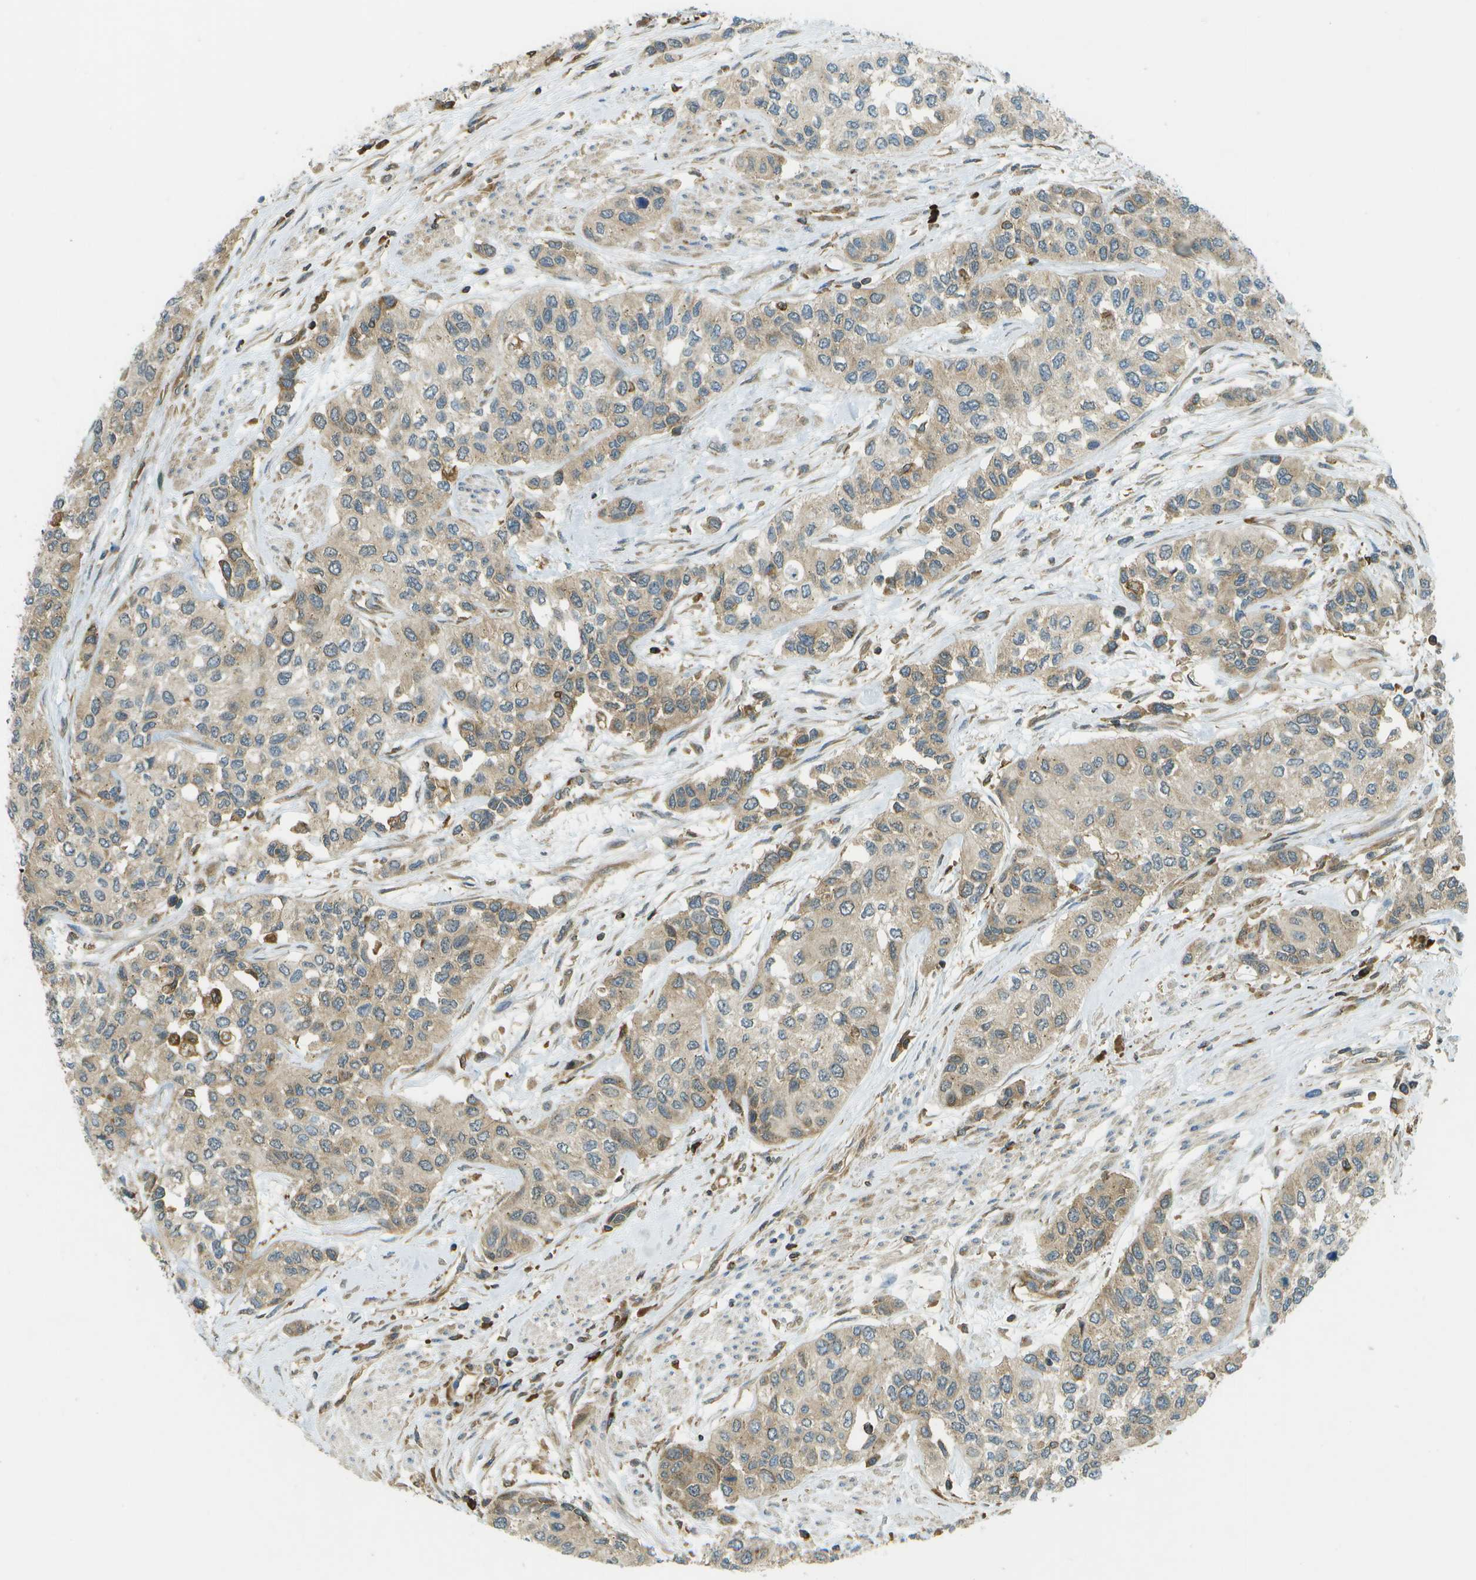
{"staining": {"intensity": "weak", "quantity": ">75%", "location": "cytoplasmic/membranous"}, "tissue": "urothelial cancer", "cell_type": "Tumor cells", "image_type": "cancer", "snomed": [{"axis": "morphology", "description": "Urothelial carcinoma, High grade"}, {"axis": "topography", "description": "Urinary bladder"}], "caption": "IHC histopathology image of human urothelial cancer stained for a protein (brown), which shows low levels of weak cytoplasmic/membranous positivity in approximately >75% of tumor cells.", "gene": "TMTC1", "patient": {"sex": "female", "age": 56}}